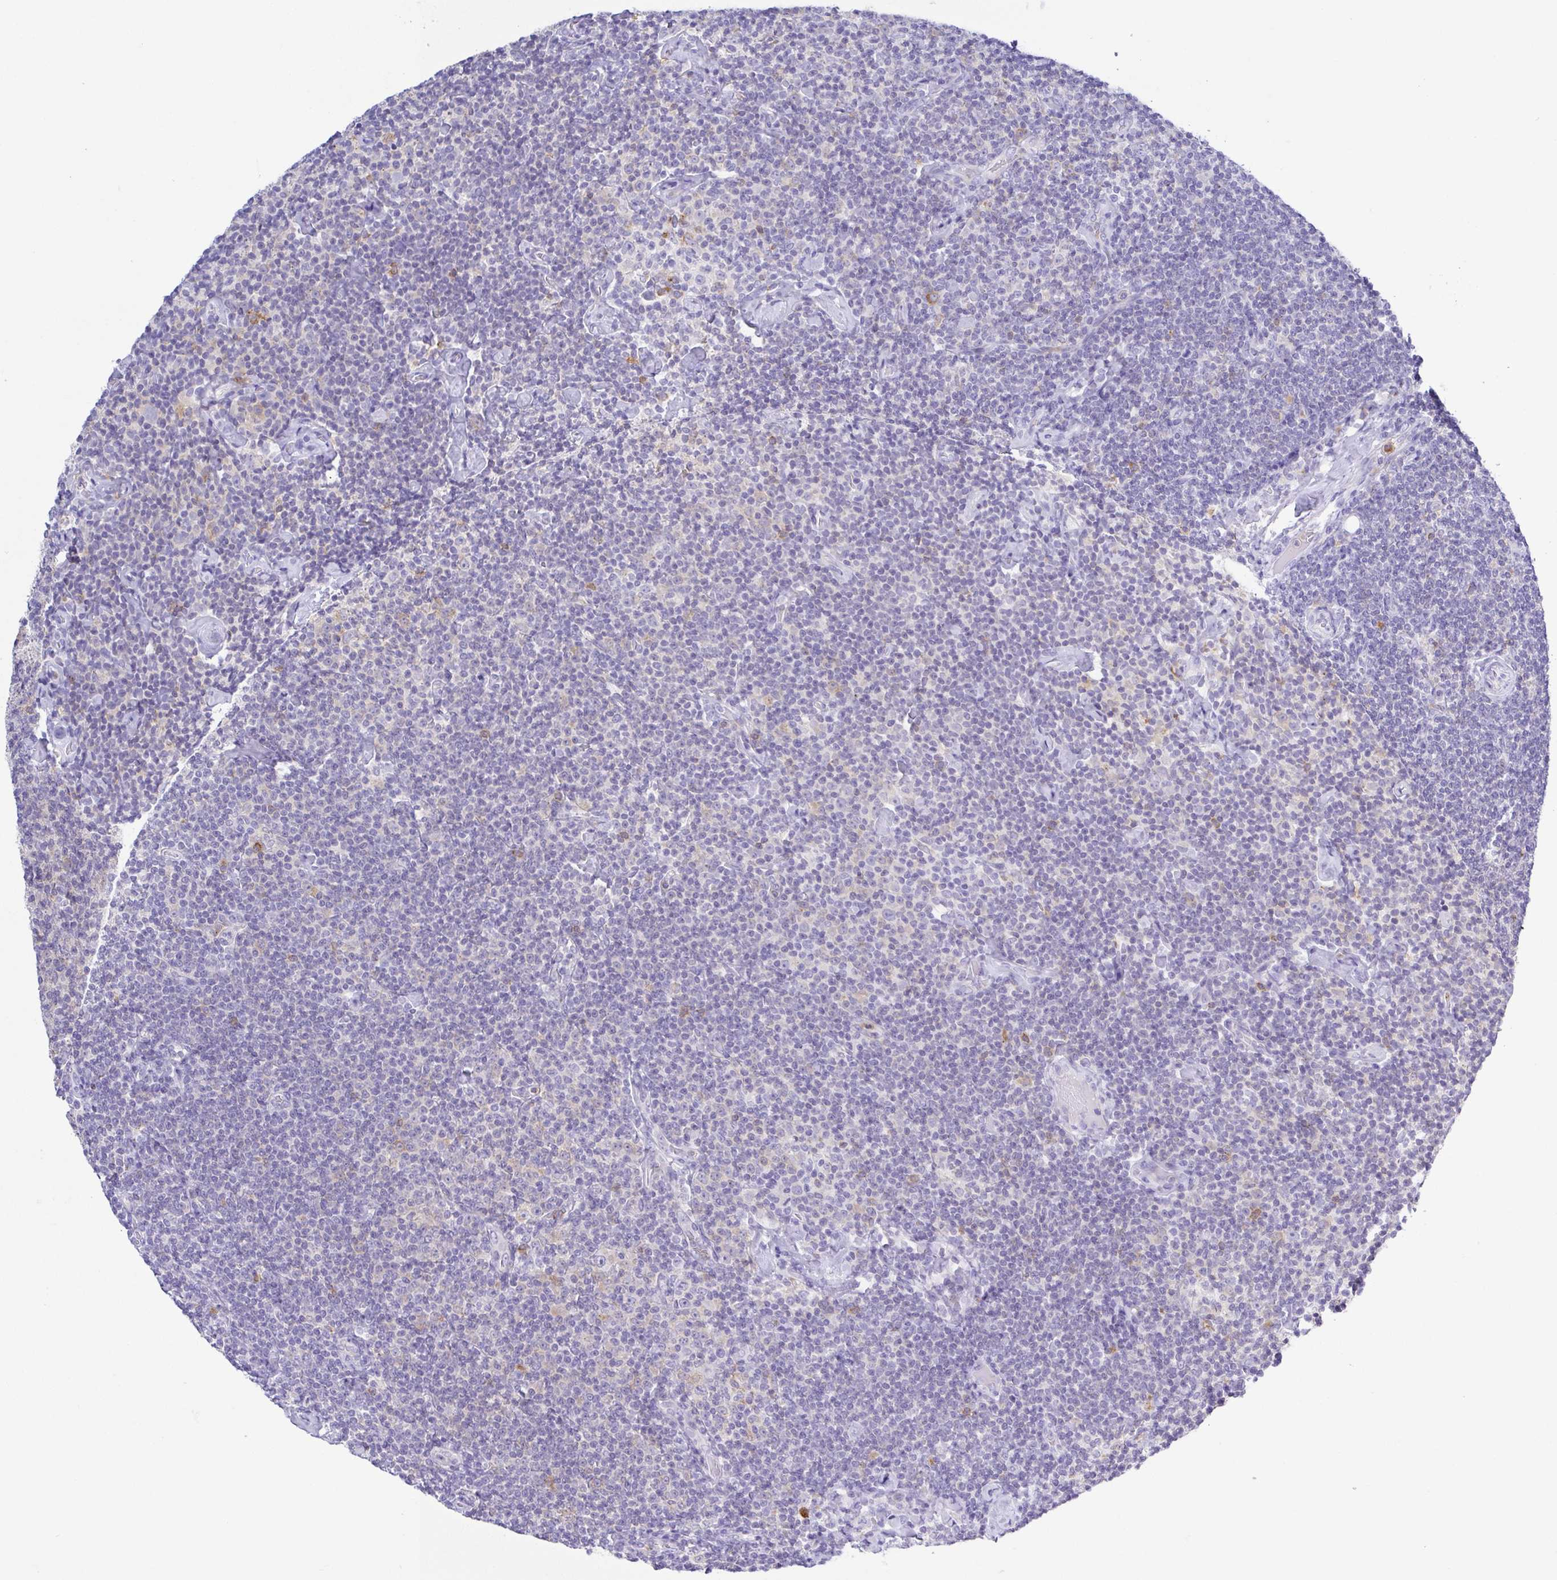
{"staining": {"intensity": "negative", "quantity": "none", "location": "none"}, "tissue": "lymphoma", "cell_type": "Tumor cells", "image_type": "cancer", "snomed": [{"axis": "morphology", "description": "Malignant lymphoma, non-Hodgkin's type, Low grade"}, {"axis": "topography", "description": "Lymph node"}], "caption": "Immunohistochemistry (IHC) of lymphoma demonstrates no positivity in tumor cells.", "gene": "PGLYRP1", "patient": {"sex": "male", "age": 81}}